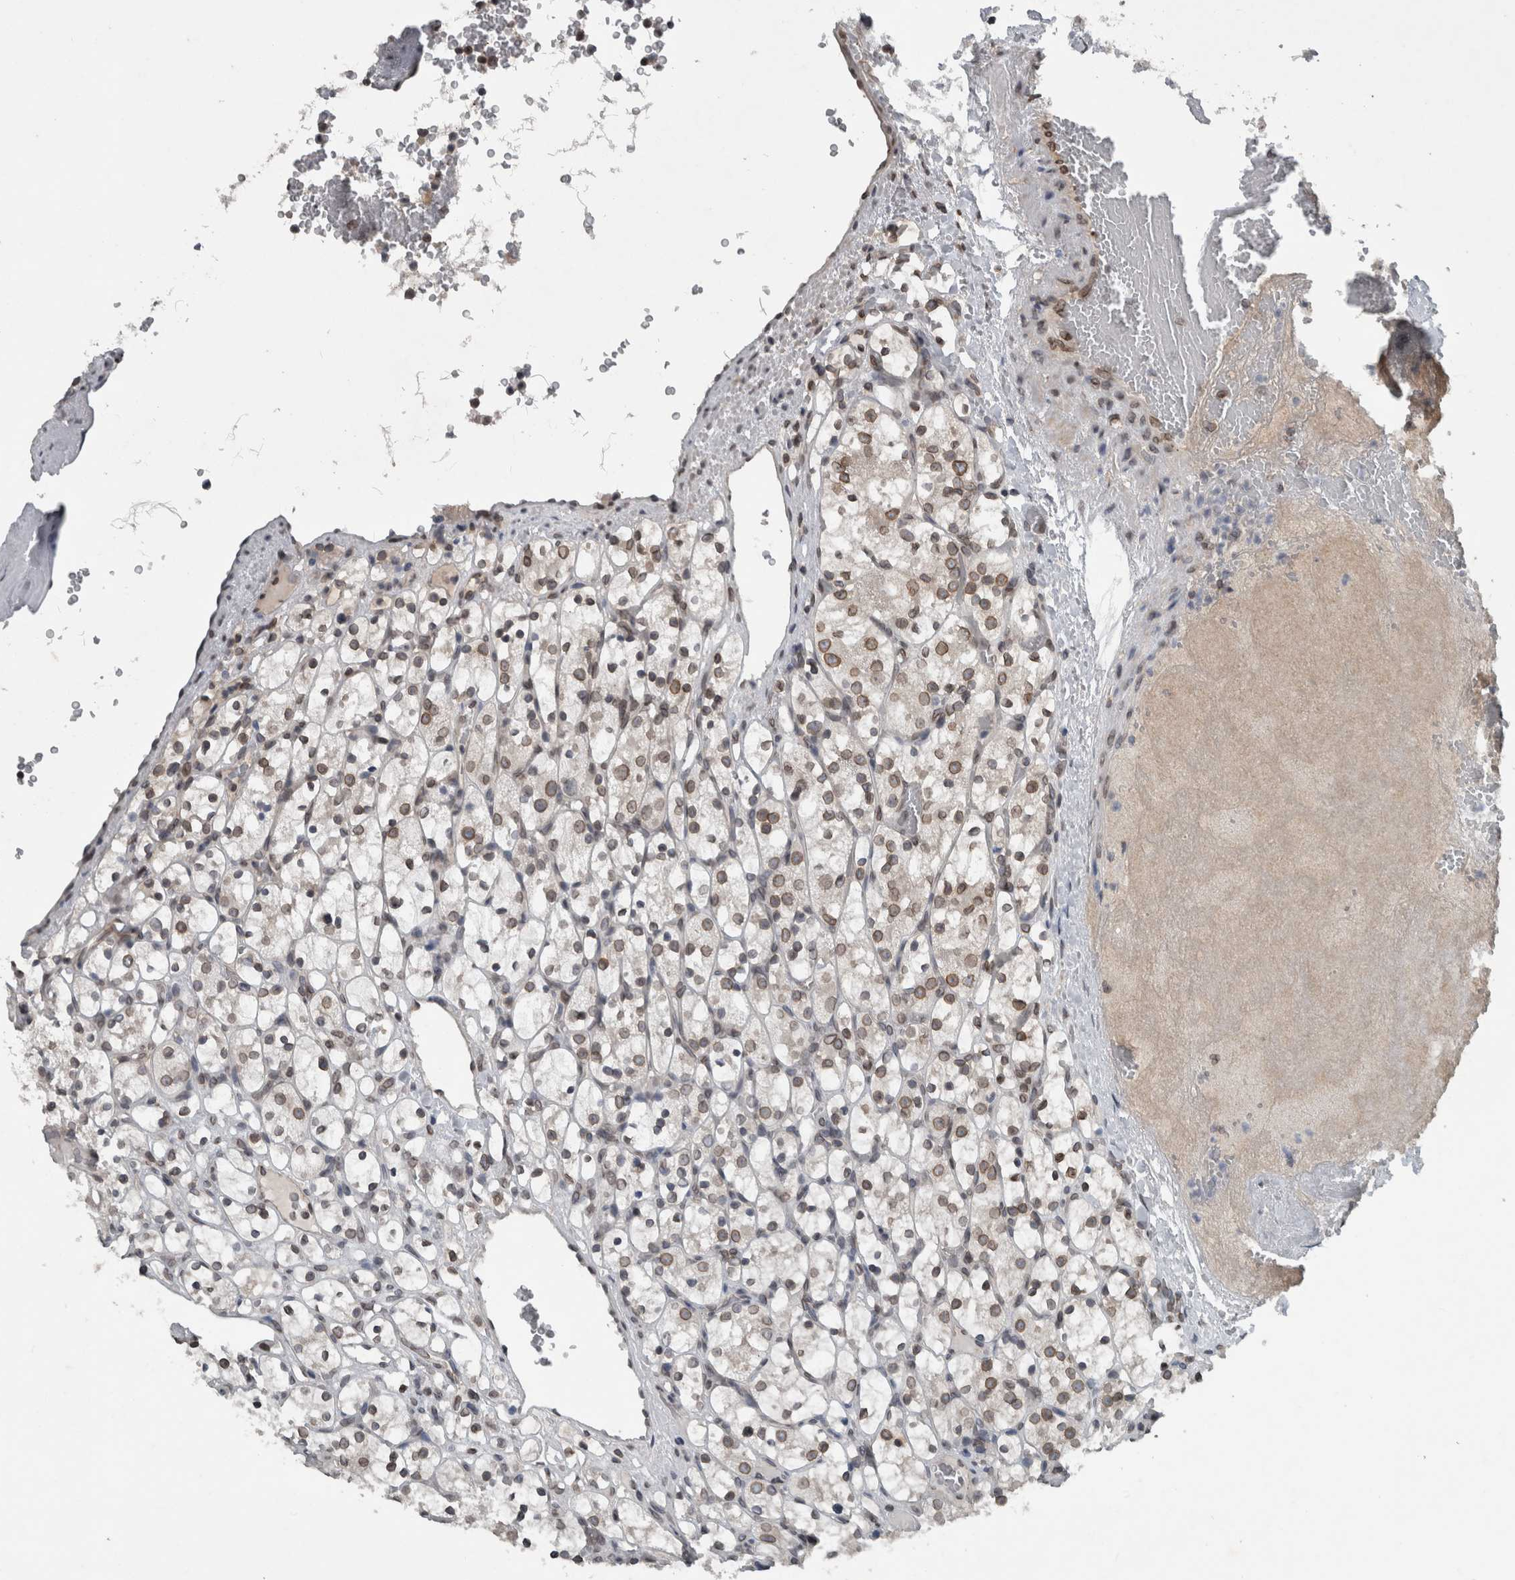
{"staining": {"intensity": "moderate", "quantity": ">75%", "location": "cytoplasmic/membranous,nuclear"}, "tissue": "renal cancer", "cell_type": "Tumor cells", "image_type": "cancer", "snomed": [{"axis": "morphology", "description": "Adenocarcinoma, NOS"}, {"axis": "topography", "description": "Kidney"}], "caption": "A brown stain labels moderate cytoplasmic/membranous and nuclear staining of a protein in renal cancer (adenocarcinoma) tumor cells. (DAB (3,3'-diaminobenzidine) = brown stain, brightfield microscopy at high magnification).", "gene": "RANBP2", "patient": {"sex": "female", "age": 69}}